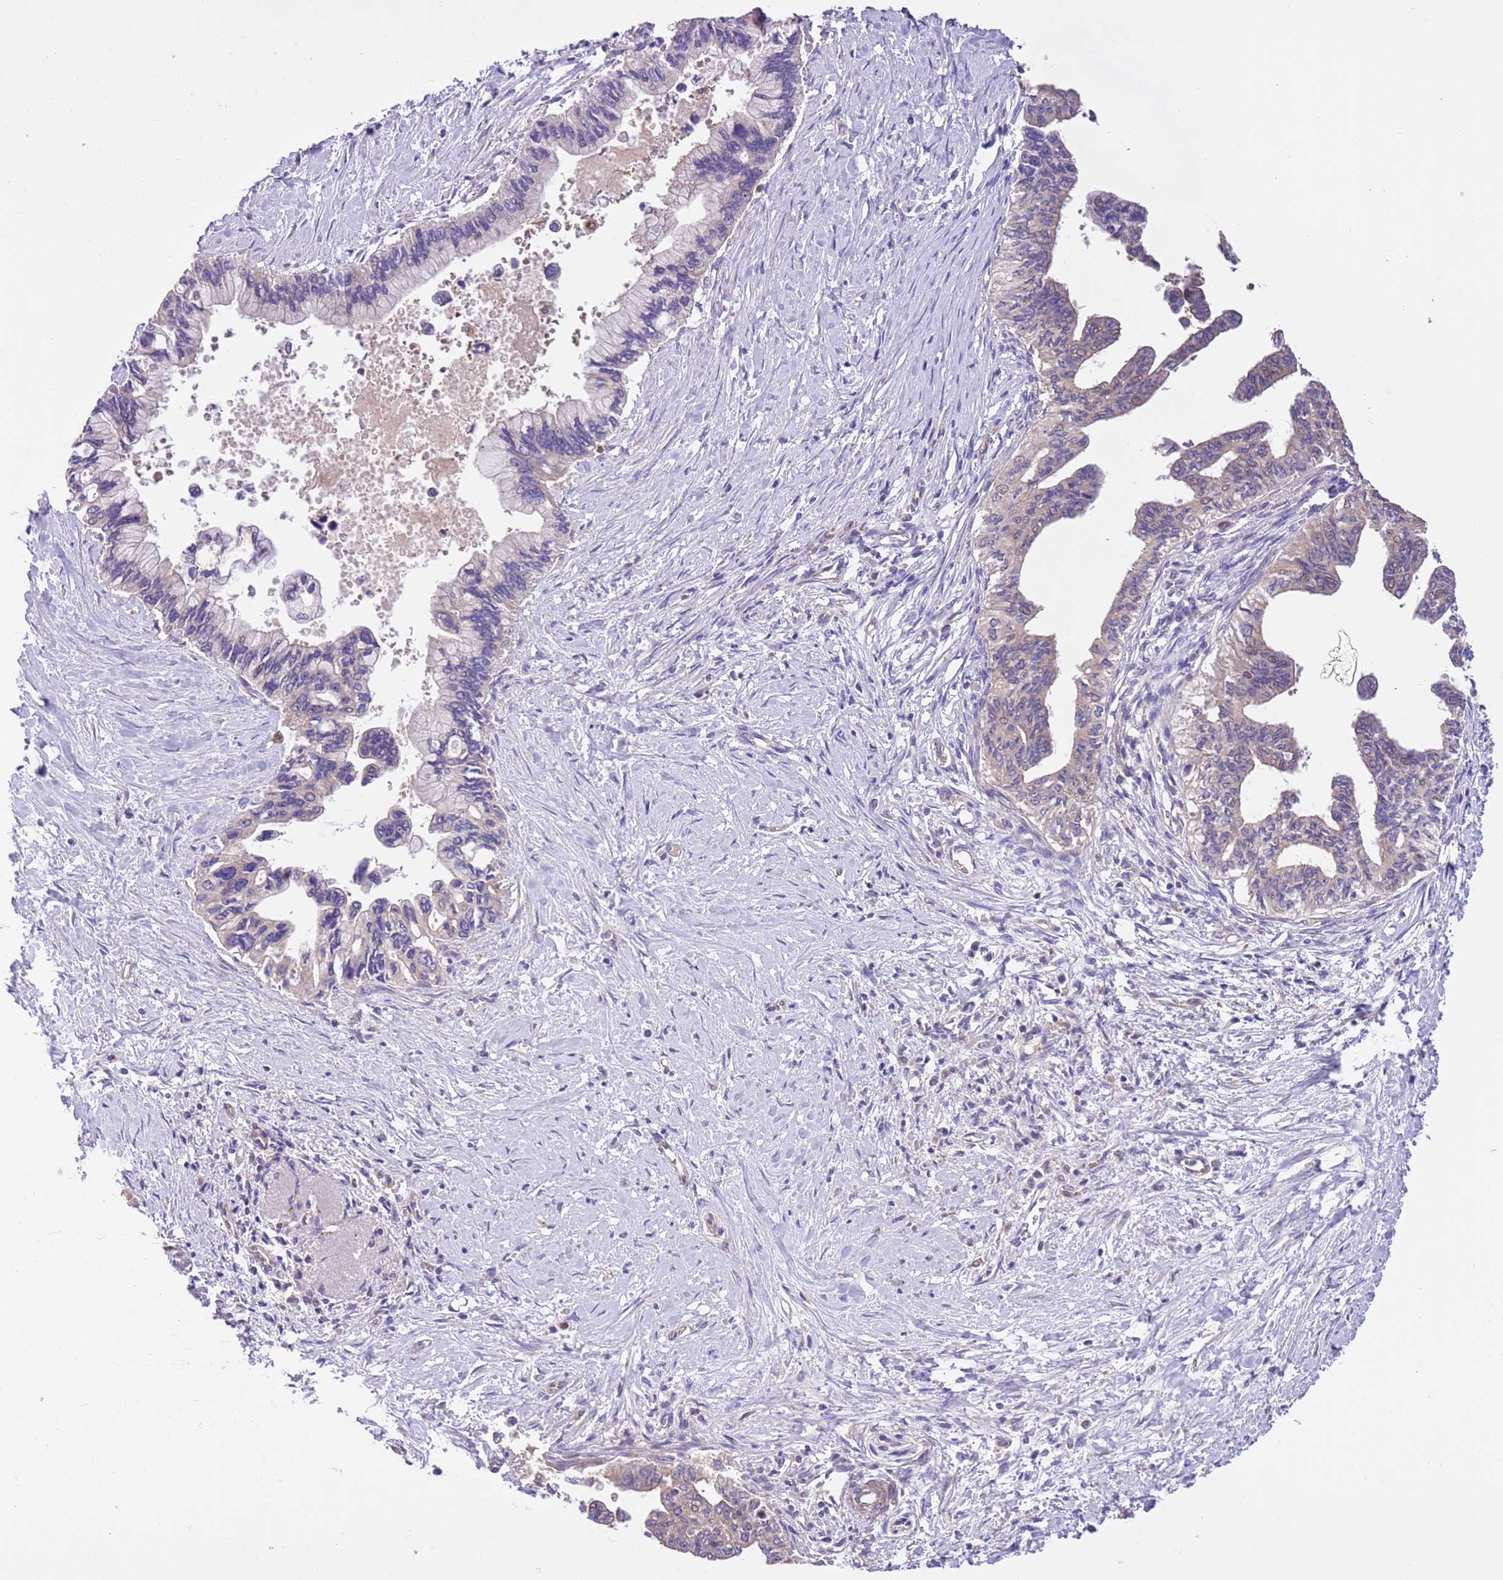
{"staining": {"intensity": "negative", "quantity": "none", "location": "none"}, "tissue": "pancreatic cancer", "cell_type": "Tumor cells", "image_type": "cancer", "snomed": [{"axis": "morphology", "description": "Adenocarcinoma, NOS"}, {"axis": "topography", "description": "Pancreas"}], "caption": "This is a histopathology image of immunohistochemistry staining of adenocarcinoma (pancreatic), which shows no positivity in tumor cells.", "gene": "FAM89B", "patient": {"sex": "female", "age": 83}}